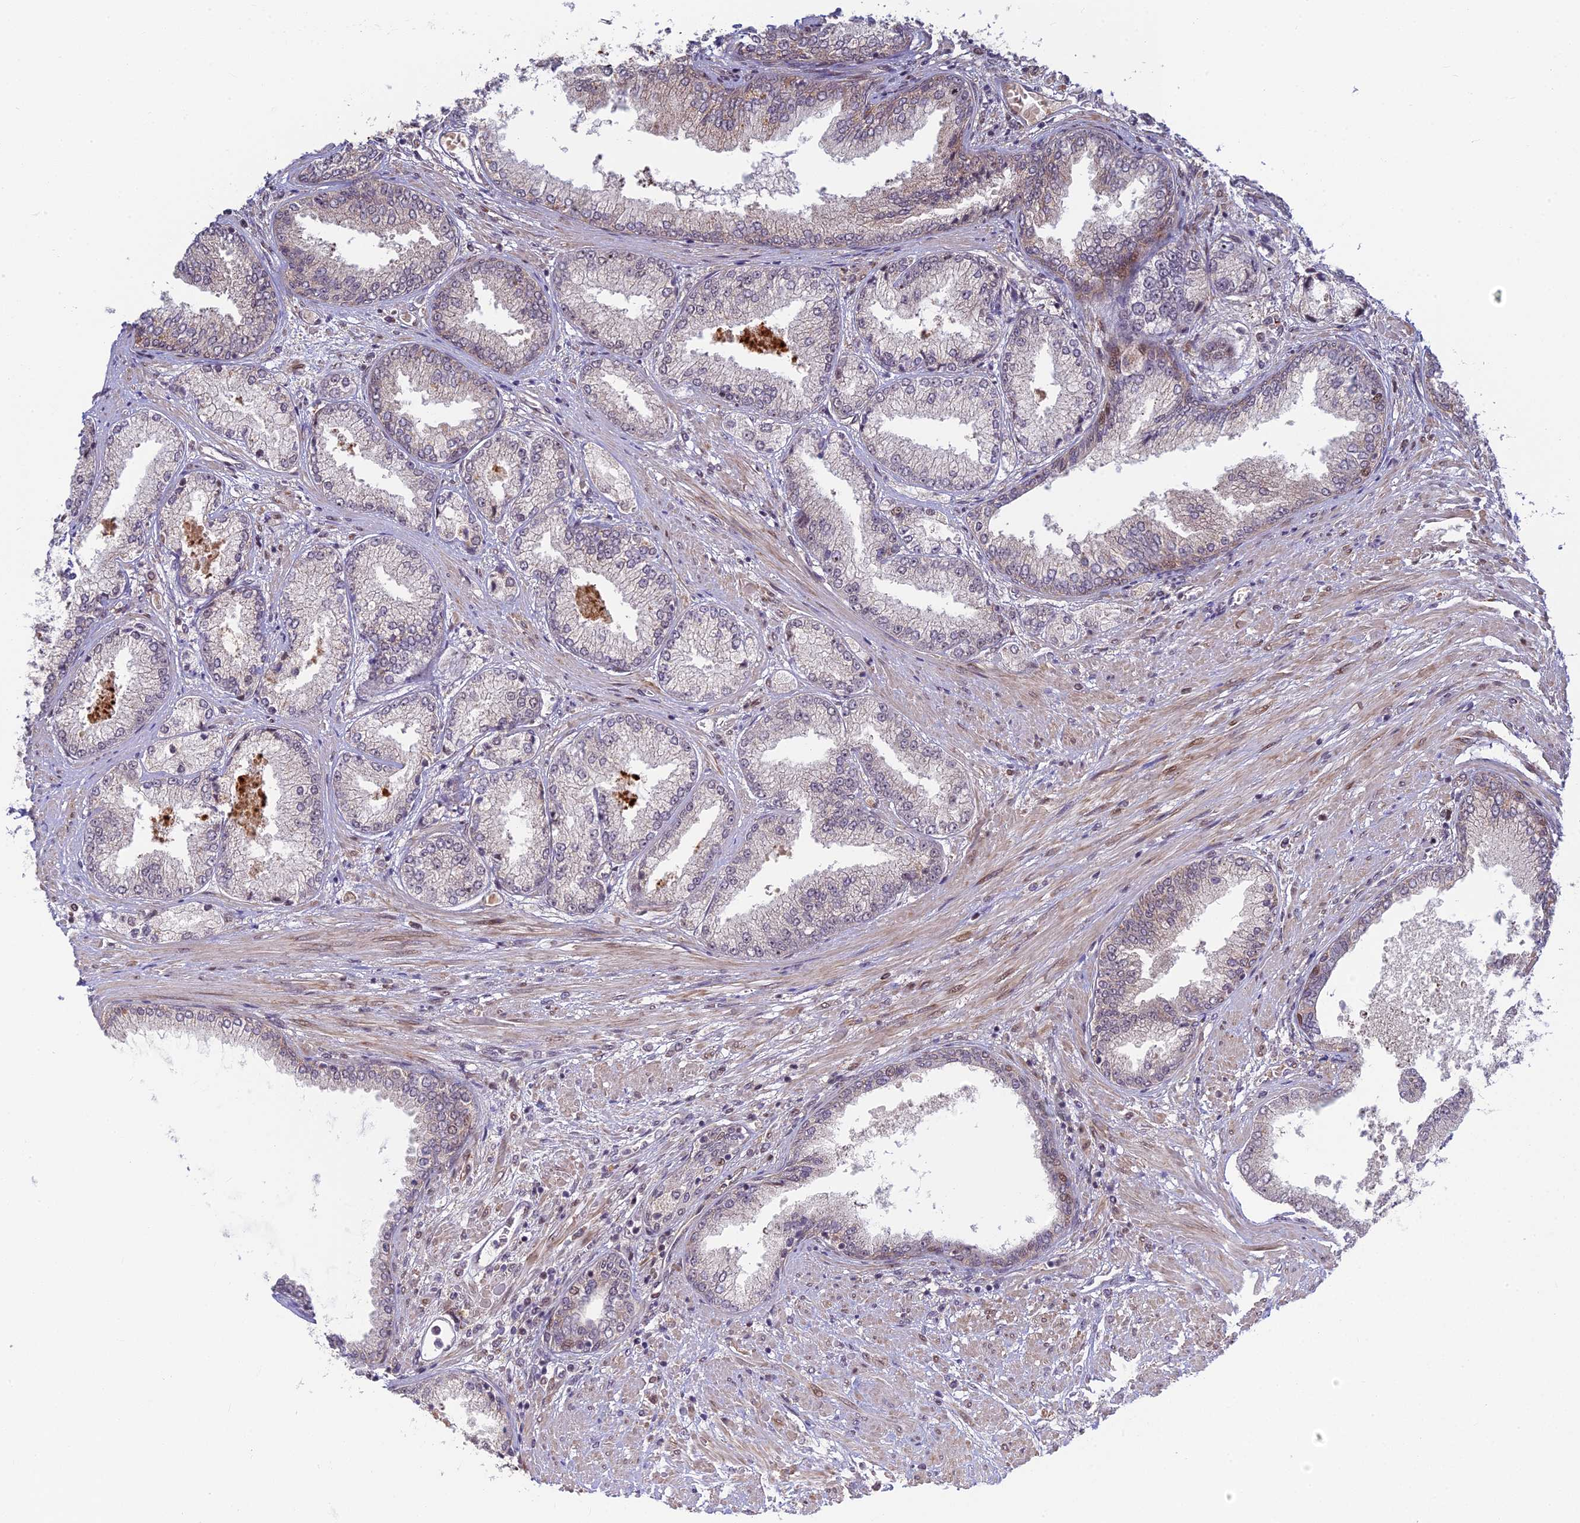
{"staining": {"intensity": "negative", "quantity": "none", "location": "none"}, "tissue": "prostate cancer", "cell_type": "Tumor cells", "image_type": "cancer", "snomed": [{"axis": "morphology", "description": "Adenocarcinoma, High grade"}, {"axis": "topography", "description": "Prostate"}], "caption": "This is an IHC micrograph of high-grade adenocarcinoma (prostate). There is no positivity in tumor cells.", "gene": "UFSP2", "patient": {"sex": "male", "age": 71}}